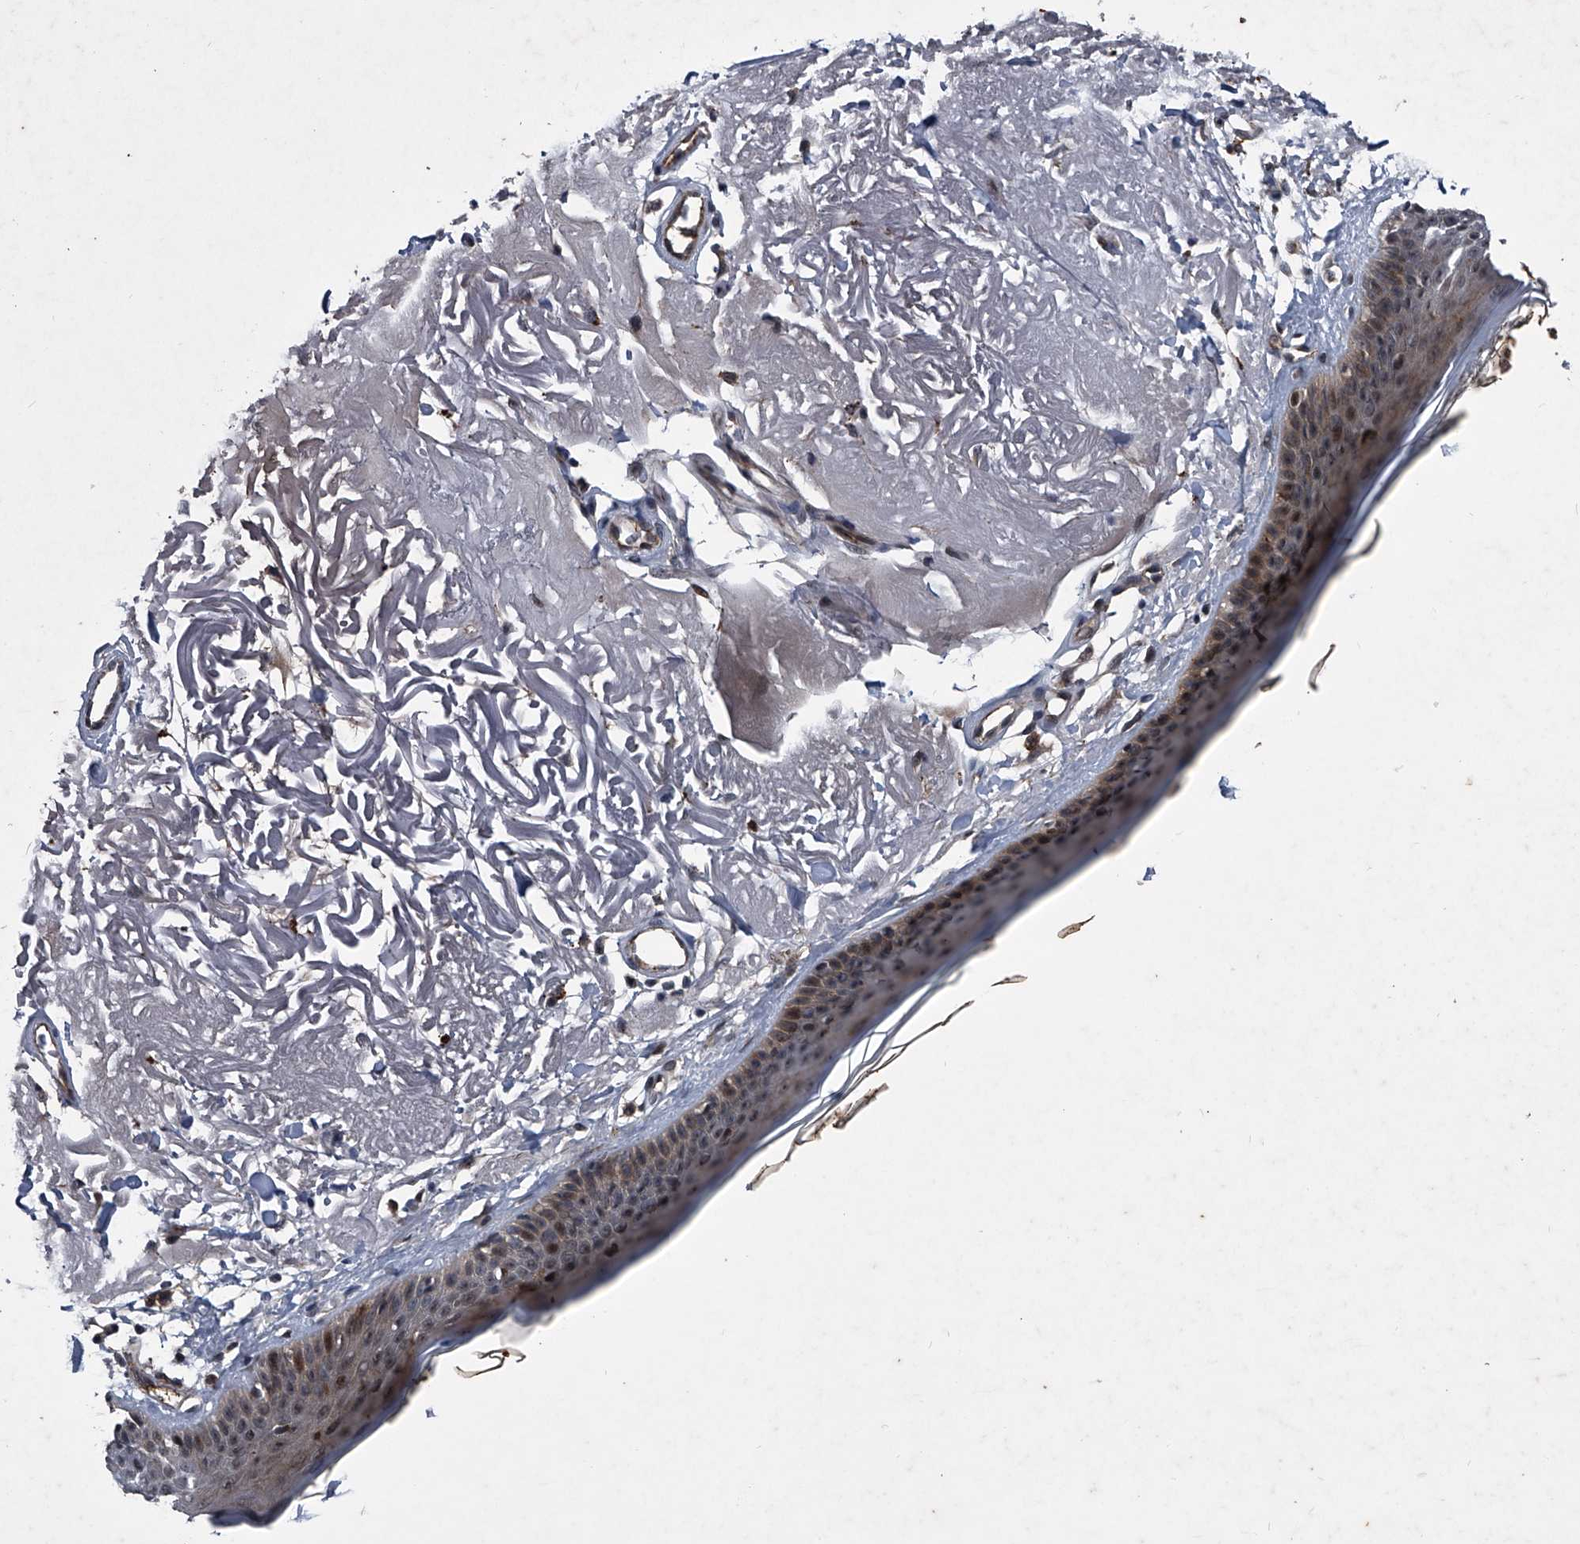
{"staining": {"intensity": "moderate", "quantity": ">75%", "location": "cytoplasmic/membranous"}, "tissue": "skin", "cell_type": "Fibroblasts", "image_type": "normal", "snomed": [{"axis": "morphology", "description": "Normal tissue, NOS"}, {"axis": "topography", "description": "Skin"}, {"axis": "topography", "description": "Skeletal muscle"}], "caption": "Approximately >75% of fibroblasts in unremarkable skin exhibit moderate cytoplasmic/membranous protein expression as visualized by brown immunohistochemical staining.", "gene": "MAPKAP1", "patient": {"sex": "male", "age": 83}}